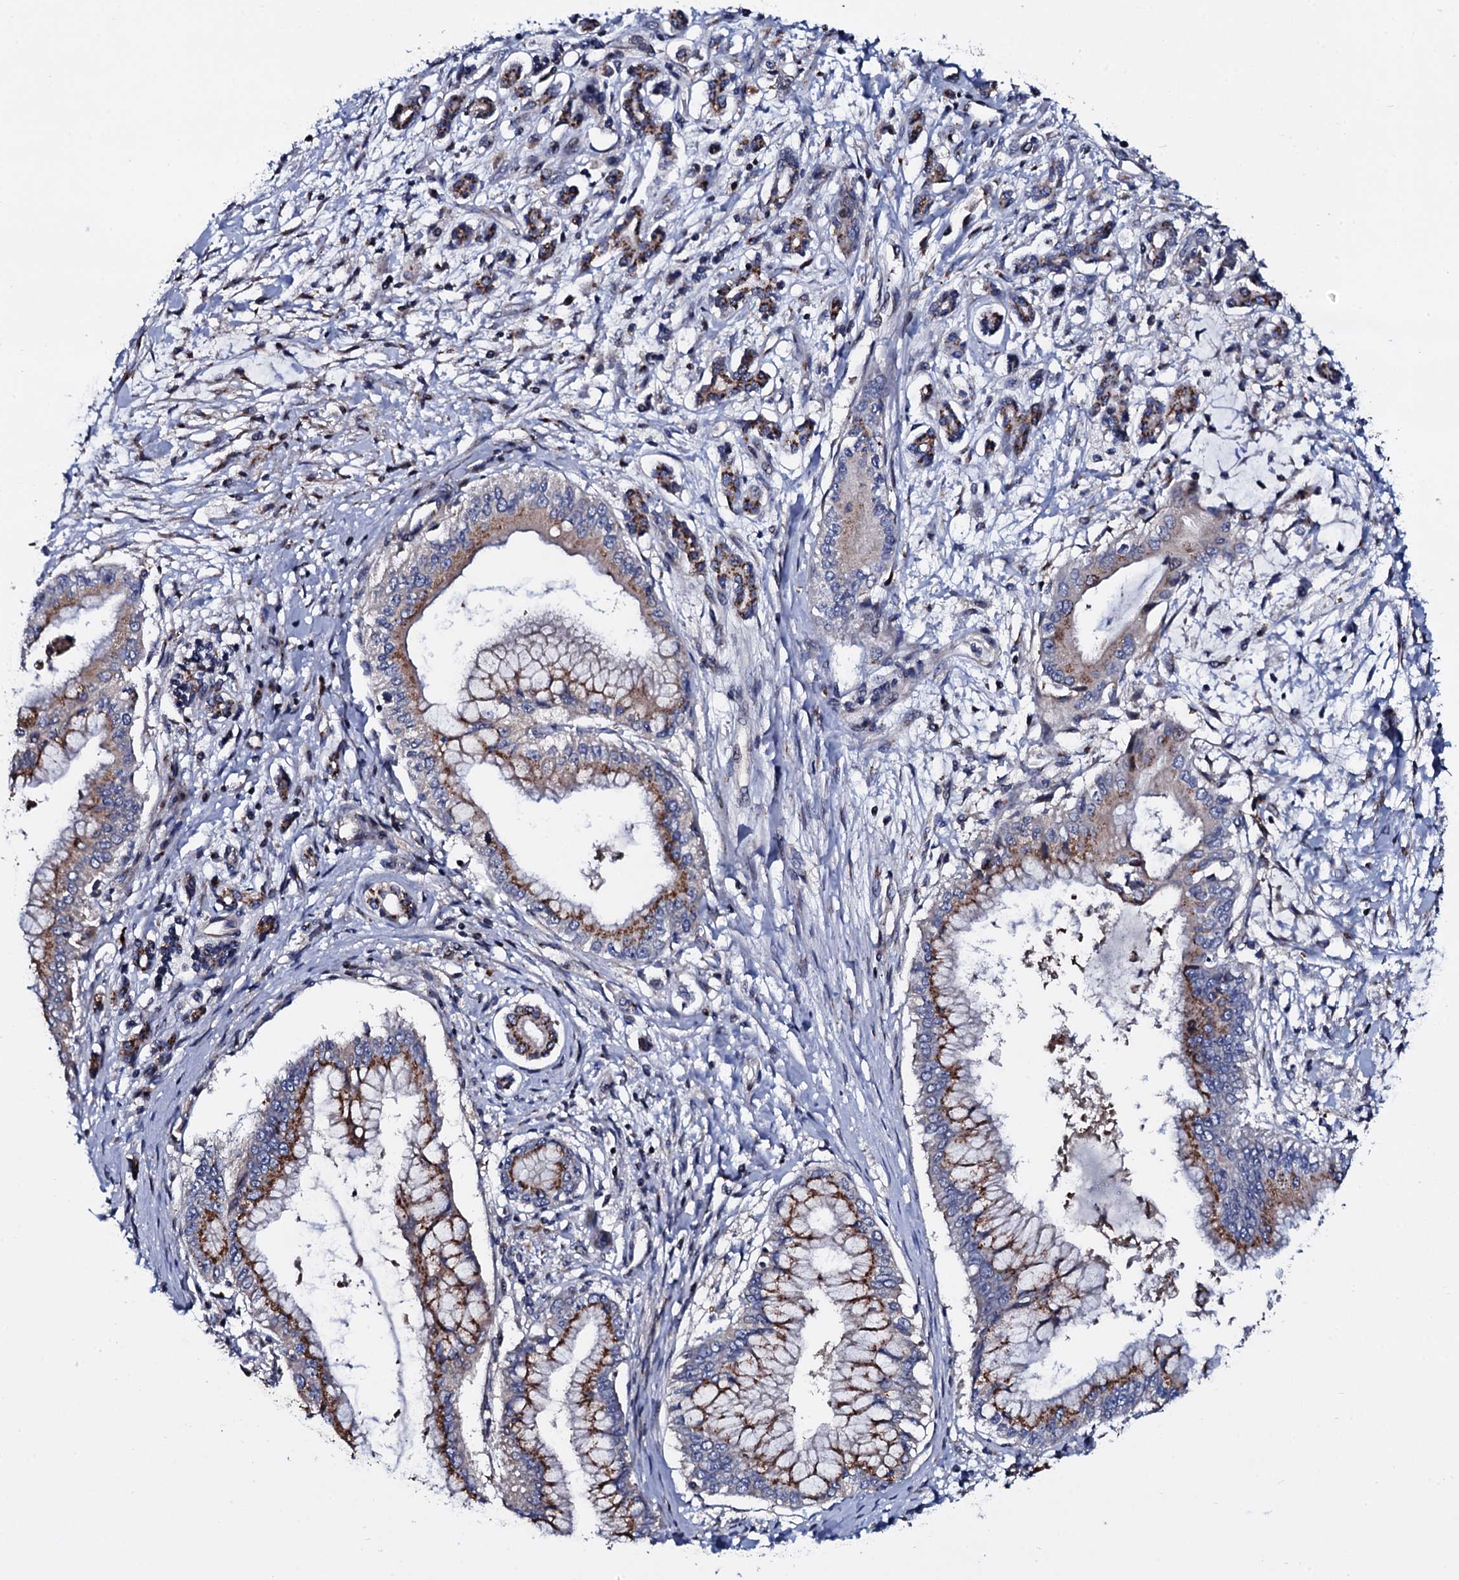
{"staining": {"intensity": "moderate", "quantity": "25%-75%", "location": "cytoplasmic/membranous"}, "tissue": "pancreatic cancer", "cell_type": "Tumor cells", "image_type": "cancer", "snomed": [{"axis": "morphology", "description": "Adenocarcinoma, NOS"}, {"axis": "topography", "description": "Pancreas"}], "caption": "Protein expression analysis of pancreatic cancer reveals moderate cytoplasmic/membranous staining in approximately 25%-75% of tumor cells.", "gene": "PLET1", "patient": {"sex": "male", "age": 46}}